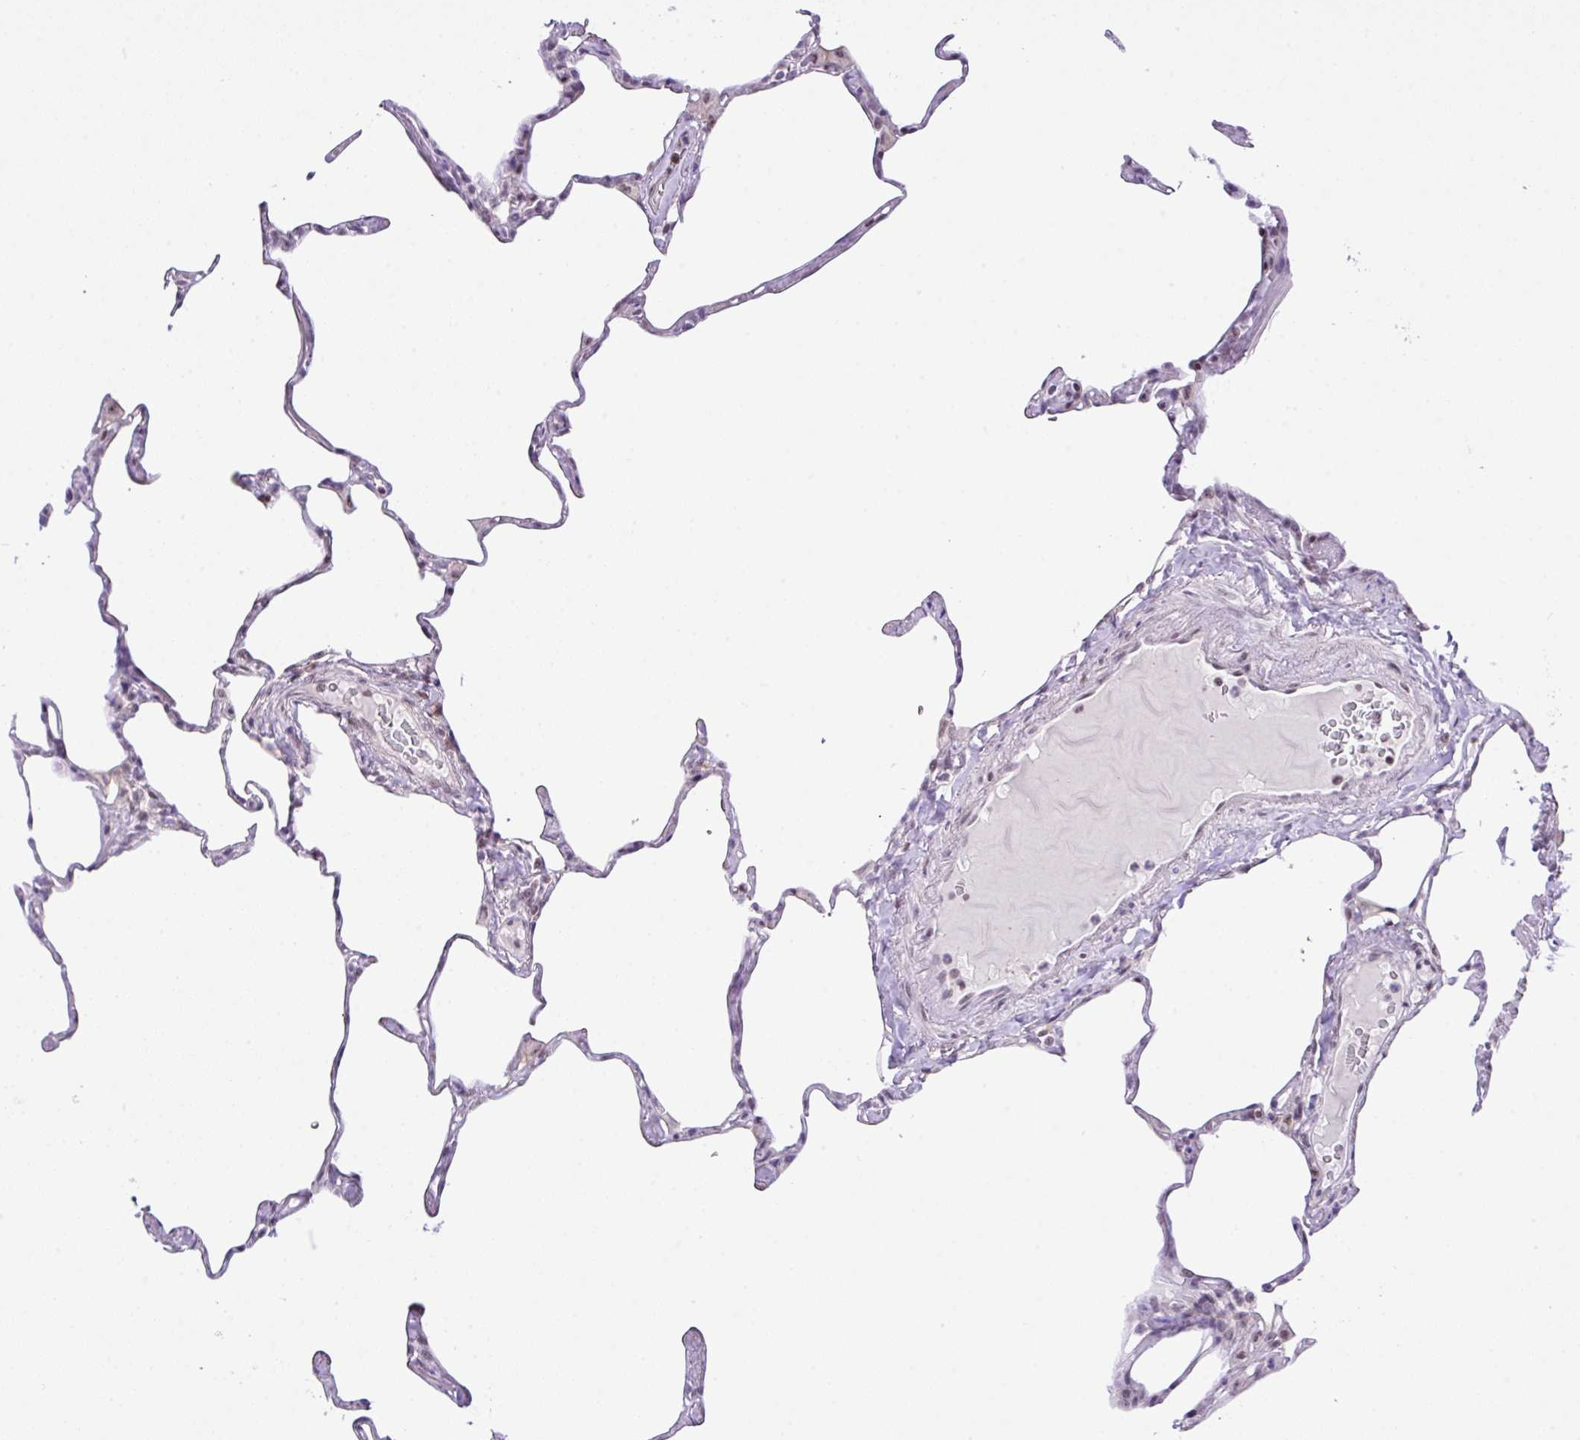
{"staining": {"intensity": "negative", "quantity": "none", "location": "none"}, "tissue": "lung", "cell_type": "Alveolar cells", "image_type": "normal", "snomed": [{"axis": "morphology", "description": "Normal tissue, NOS"}, {"axis": "topography", "description": "Lung"}], "caption": "This is an immunohistochemistry (IHC) photomicrograph of normal lung. There is no staining in alveolar cells.", "gene": "CCDC137", "patient": {"sex": "male", "age": 65}}